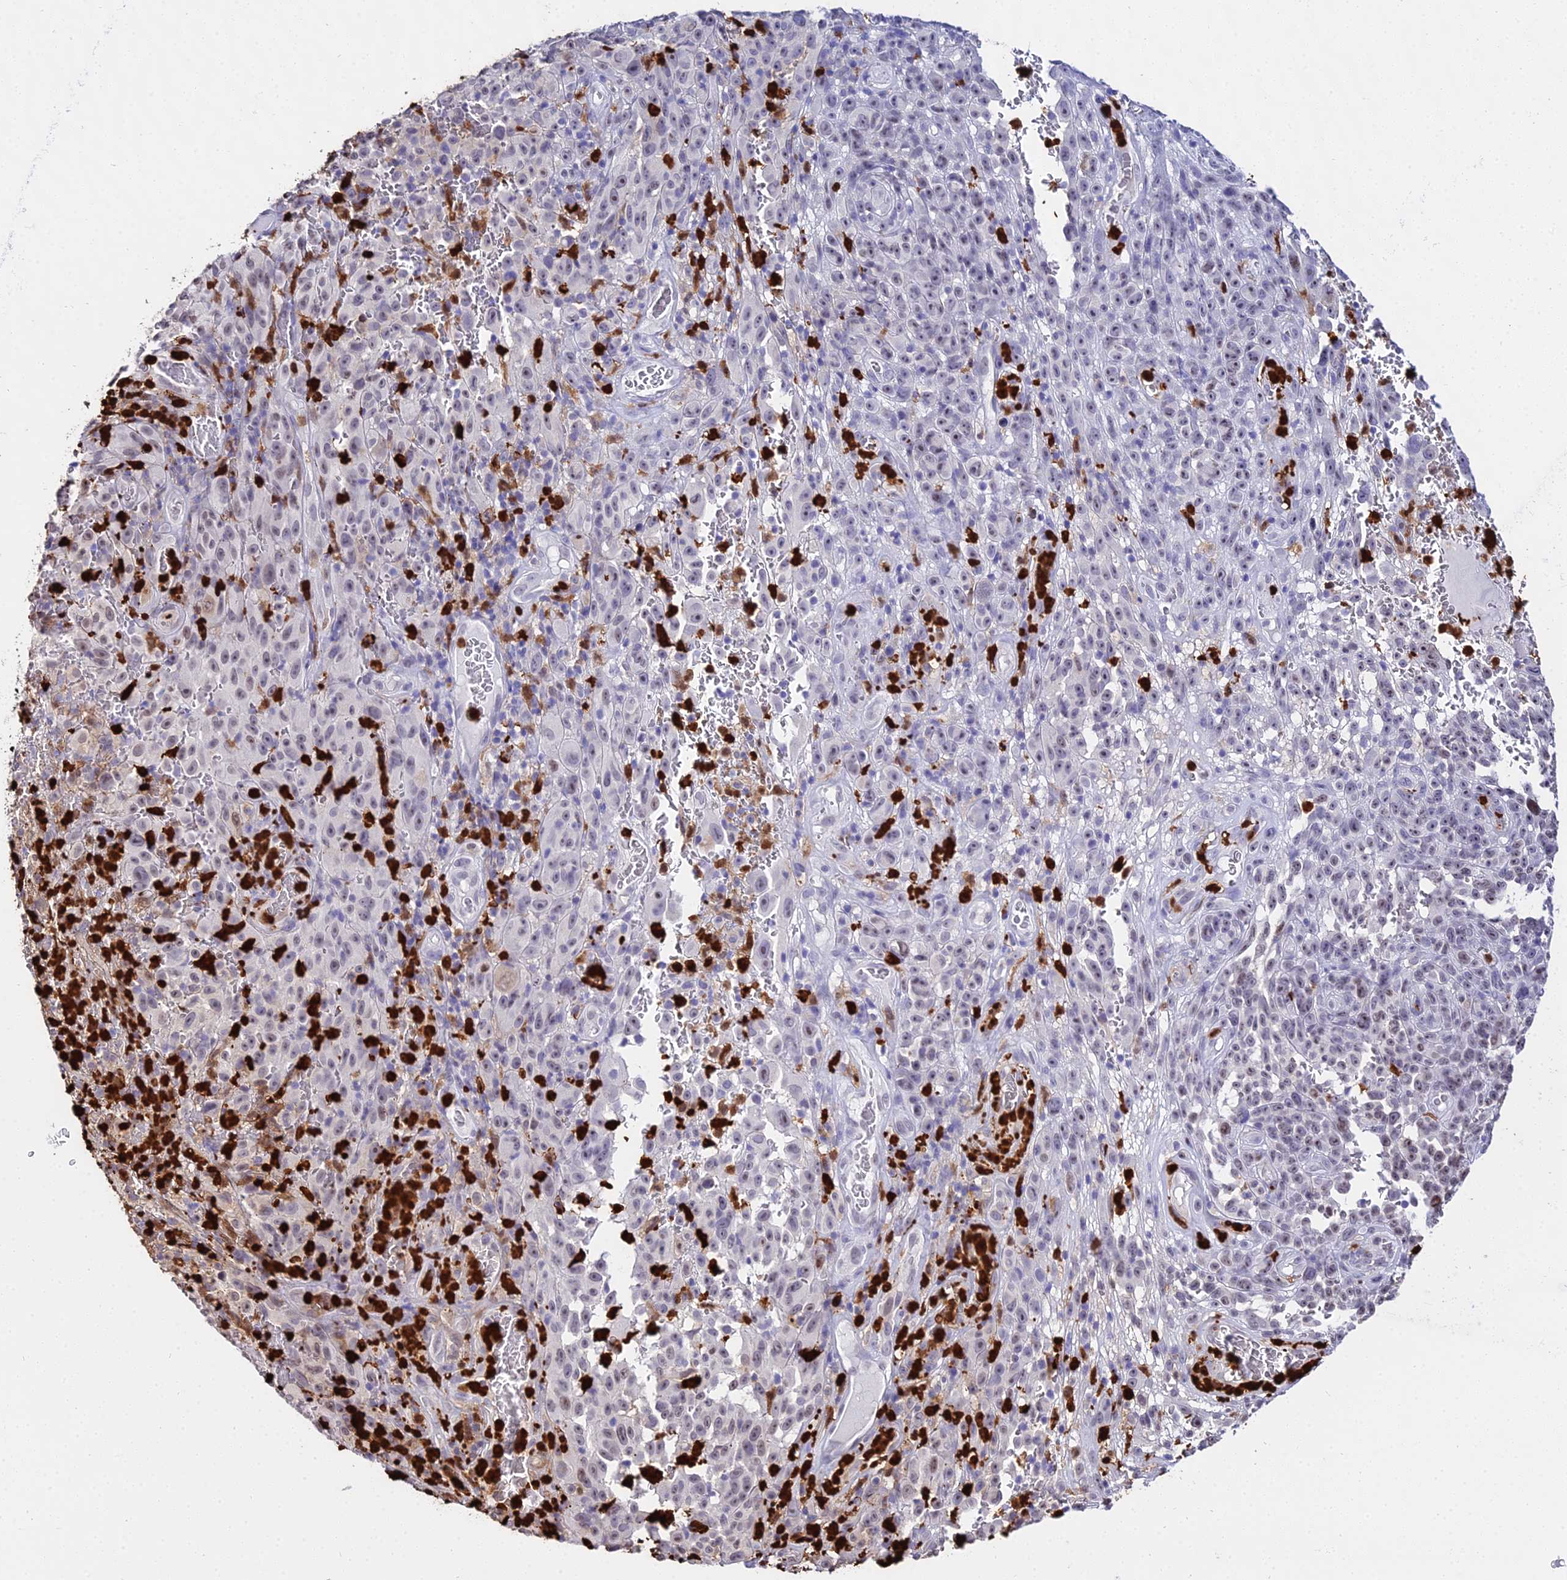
{"staining": {"intensity": "negative", "quantity": "none", "location": "none"}, "tissue": "melanoma", "cell_type": "Tumor cells", "image_type": "cancer", "snomed": [{"axis": "morphology", "description": "Malignant melanoma, NOS"}, {"axis": "topography", "description": "Skin"}], "caption": "A photomicrograph of human malignant melanoma is negative for staining in tumor cells.", "gene": "MCM10", "patient": {"sex": "female", "age": 82}}